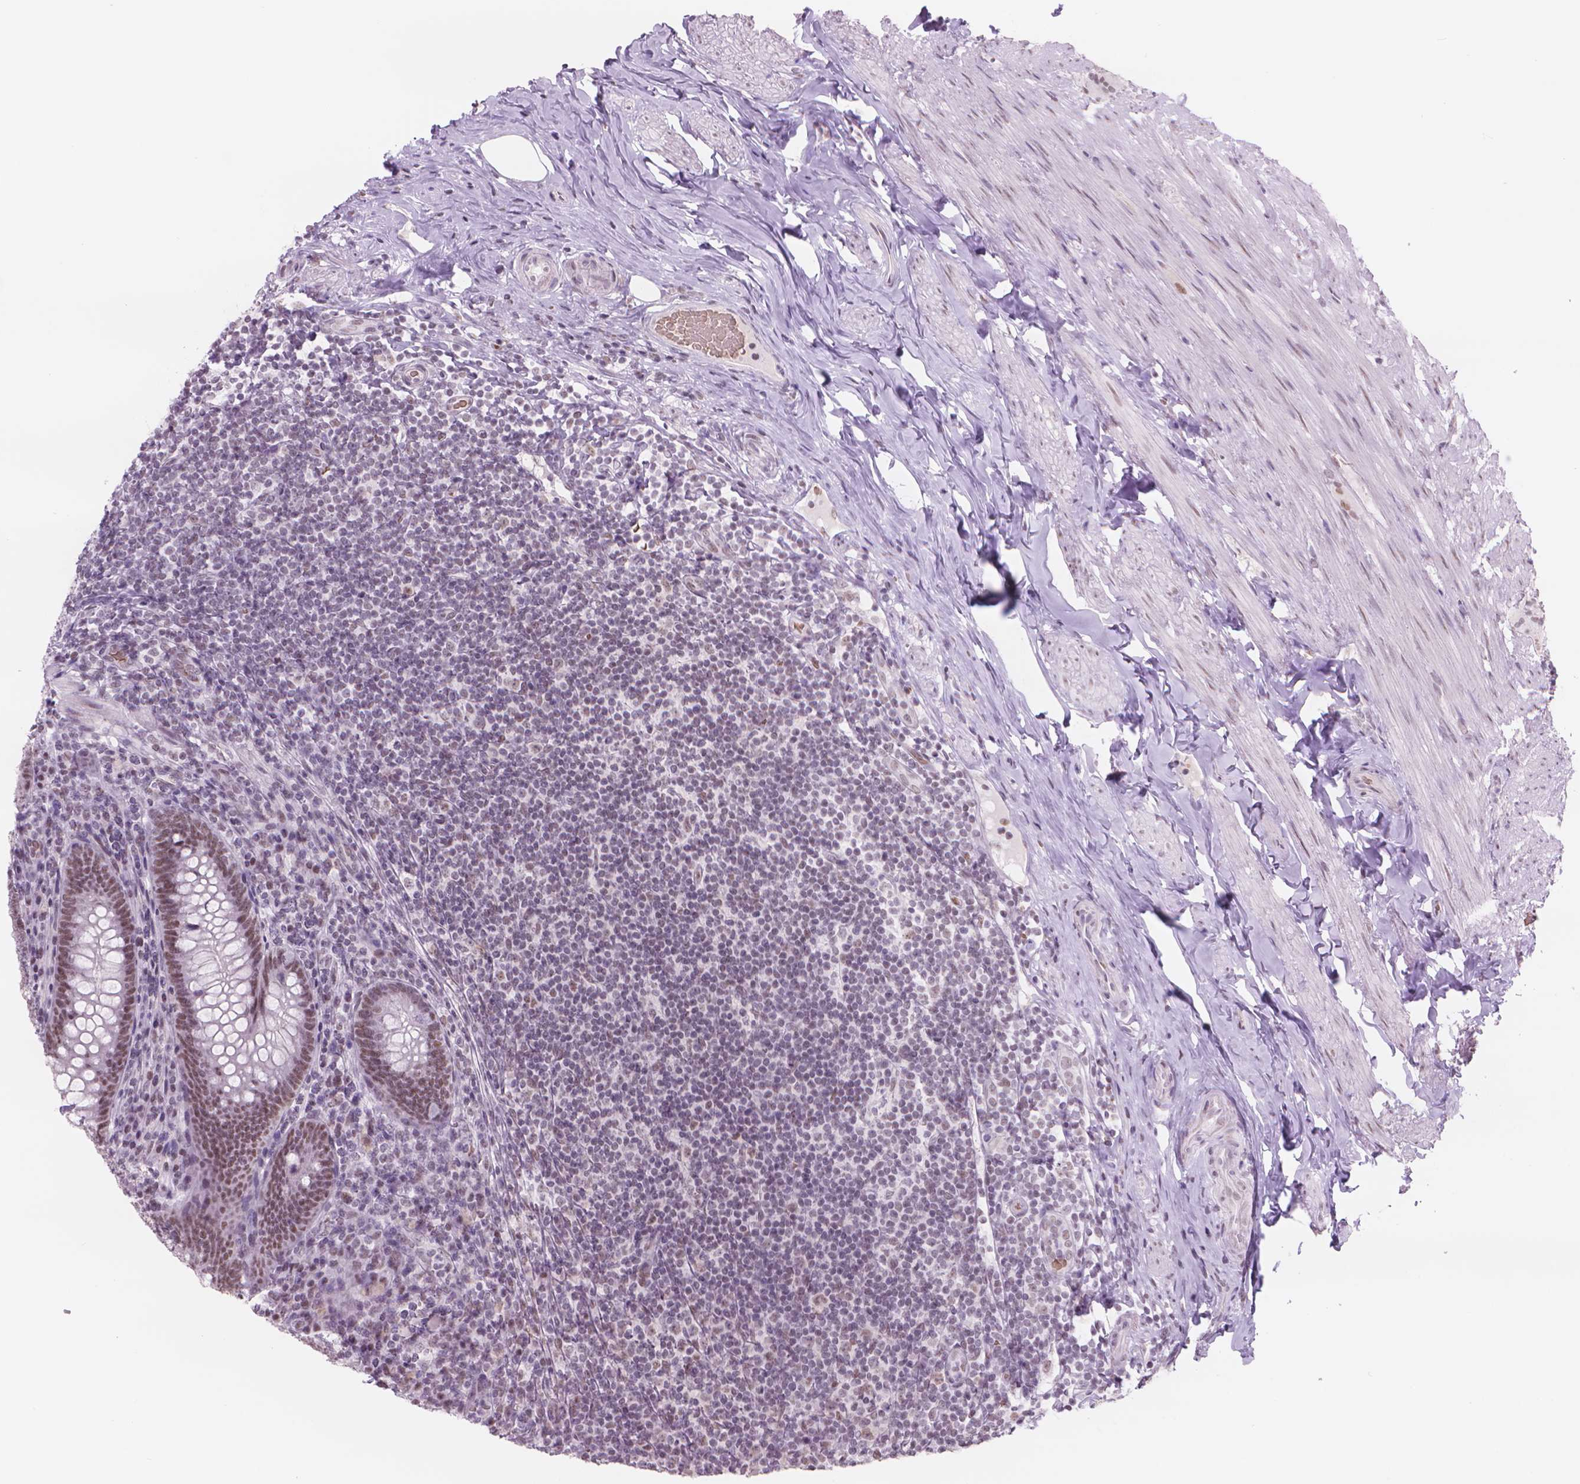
{"staining": {"intensity": "moderate", "quantity": ">75%", "location": "nuclear"}, "tissue": "appendix", "cell_type": "Glandular cells", "image_type": "normal", "snomed": [{"axis": "morphology", "description": "Normal tissue, NOS"}, {"axis": "topography", "description": "Appendix"}], "caption": "Protein expression analysis of normal human appendix reveals moderate nuclear staining in about >75% of glandular cells.", "gene": "POLR3D", "patient": {"sex": "male", "age": 47}}